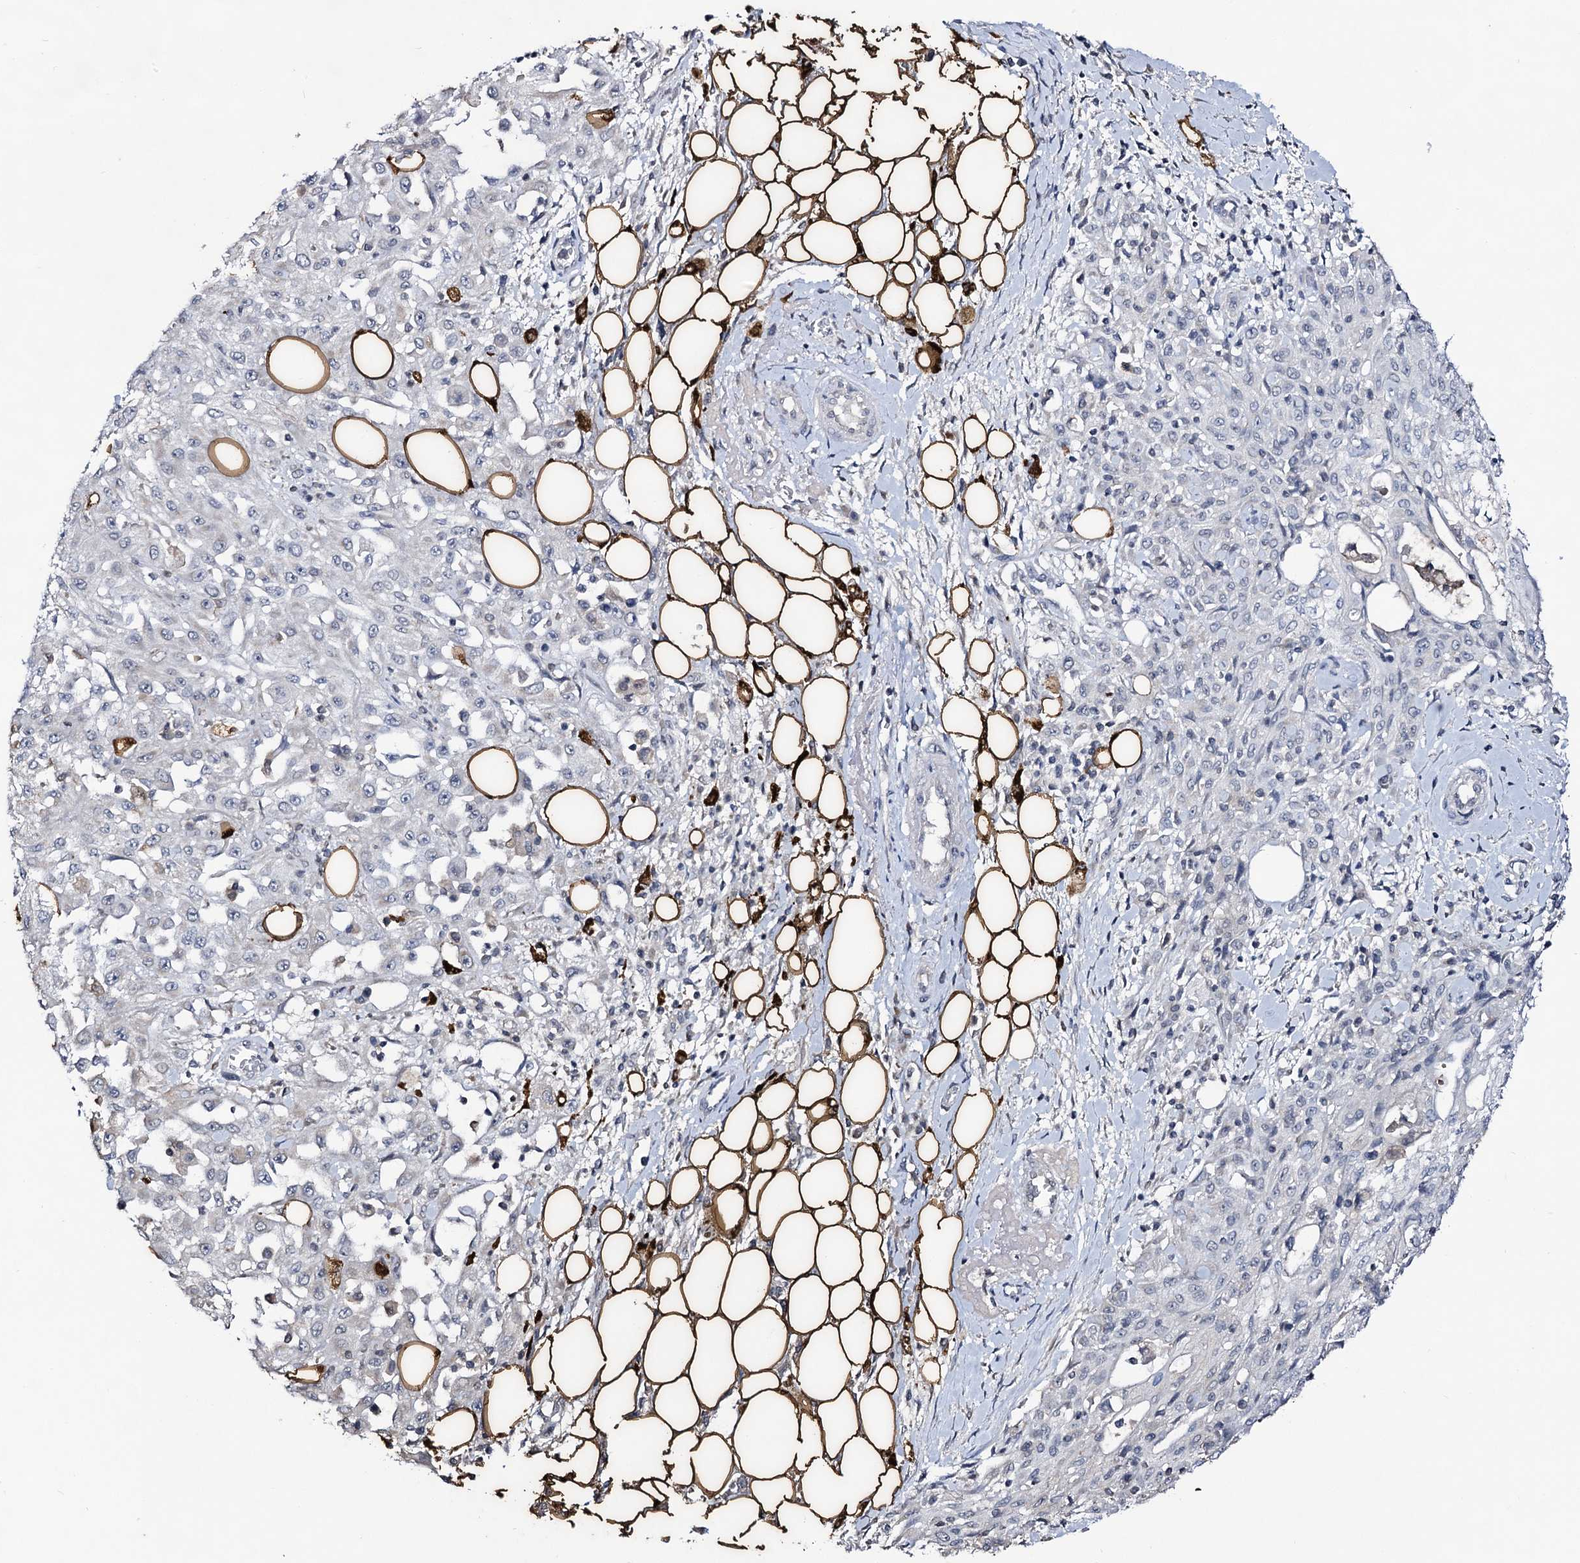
{"staining": {"intensity": "negative", "quantity": "none", "location": "none"}, "tissue": "skin cancer", "cell_type": "Tumor cells", "image_type": "cancer", "snomed": [{"axis": "morphology", "description": "Squamous cell carcinoma, NOS"}, {"axis": "morphology", "description": "Squamous cell carcinoma, metastatic, NOS"}, {"axis": "topography", "description": "Skin"}, {"axis": "topography", "description": "Lymph node"}], "caption": "Immunohistochemistry of skin metastatic squamous cell carcinoma reveals no staining in tumor cells.", "gene": "PLIN1", "patient": {"sex": "male", "age": 75}}